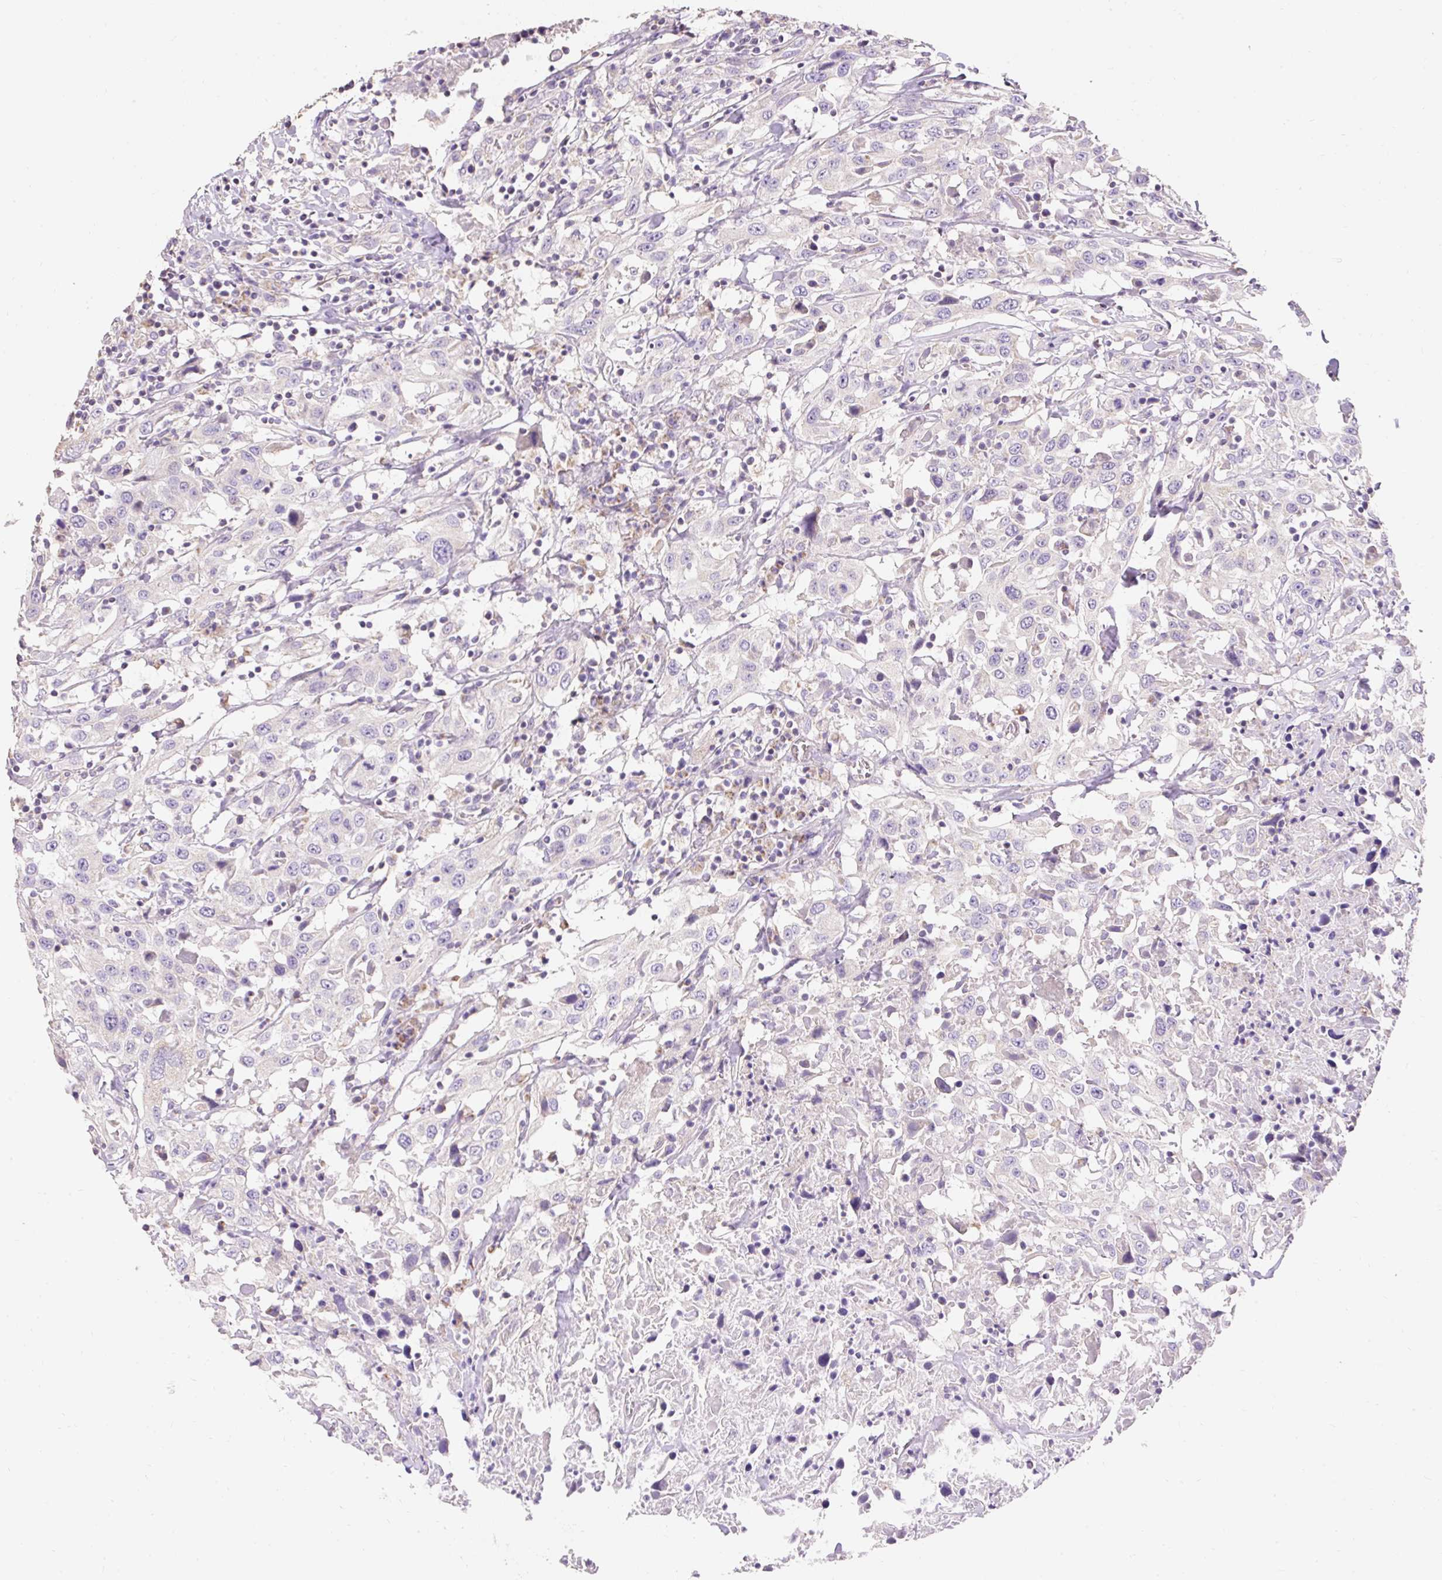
{"staining": {"intensity": "negative", "quantity": "none", "location": "none"}, "tissue": "urothelial cancer", "cell_type": "Tumor cells", "image_type": "cancer", "snomed": [{"axis": "morphology", "description": "Urothelial carcinoma, High grade"}, {"axis": "topography", "description": "Urinary bladder"}], "caption": "DAB immunohistochemical staining of high-grade urothelial carcinoma demonstrates no significant positivity in tumor cells.", "gene": "PMAIP1", "patient": {"sex": "male", "age": 61}}